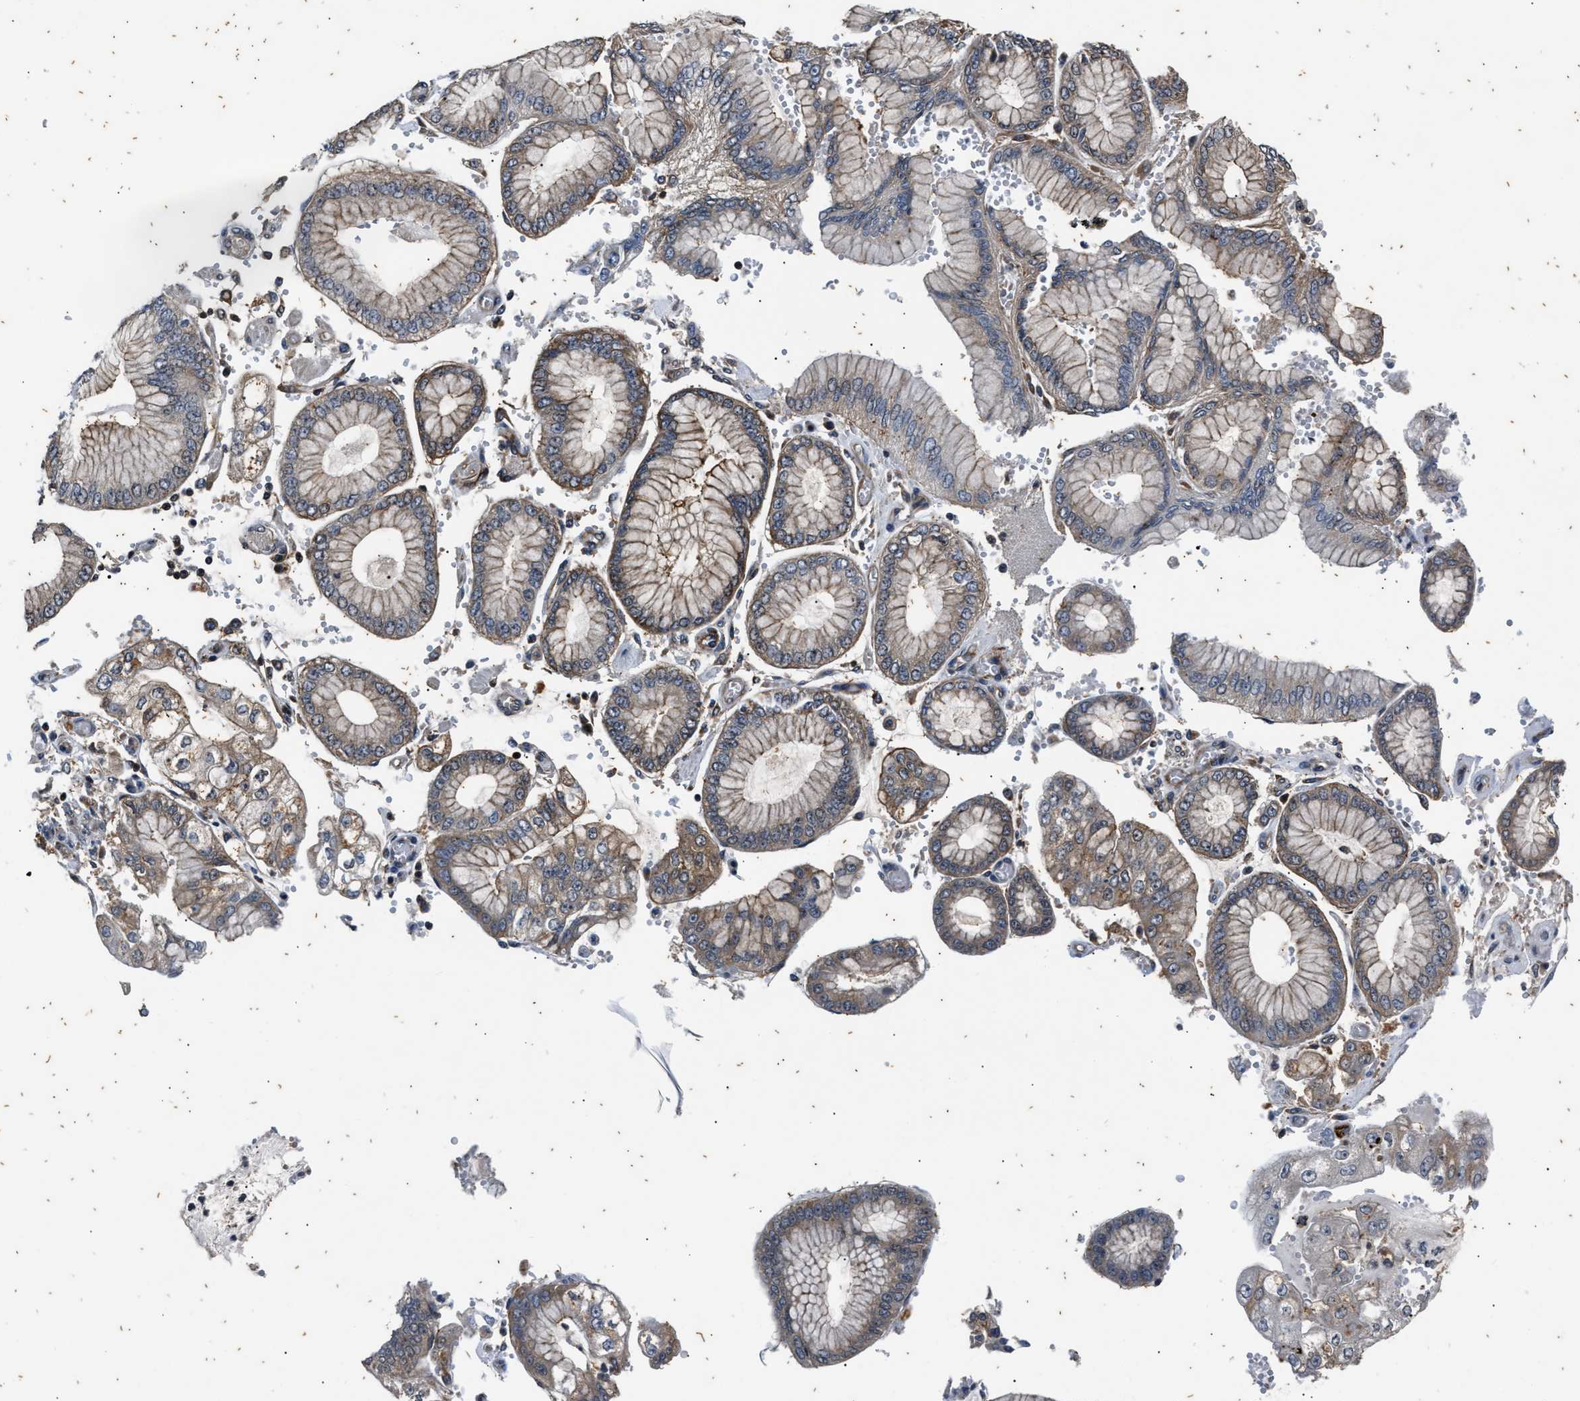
{"staining": {"intensity": "weak", "quantity": "25%-75%", "location": "cytoplasmic/membranous"}, "tissue": "stomach cancer", "cell_type": "Tumor cells", "image_type": "cancer", "snomed": [{"axis": "morphology", "description": "Adenocarcinoma, NOS"}, {"axis": "topography", "description": "Stomach"}], "caption": "Protein staining reveals weak cytoplasmic/membranous positivity in approximately 25%-75% of tumor cells in stomach adenocarcinoma.", "gene": "PTPN7", "patient": {"sex": "male", "age": 76}}